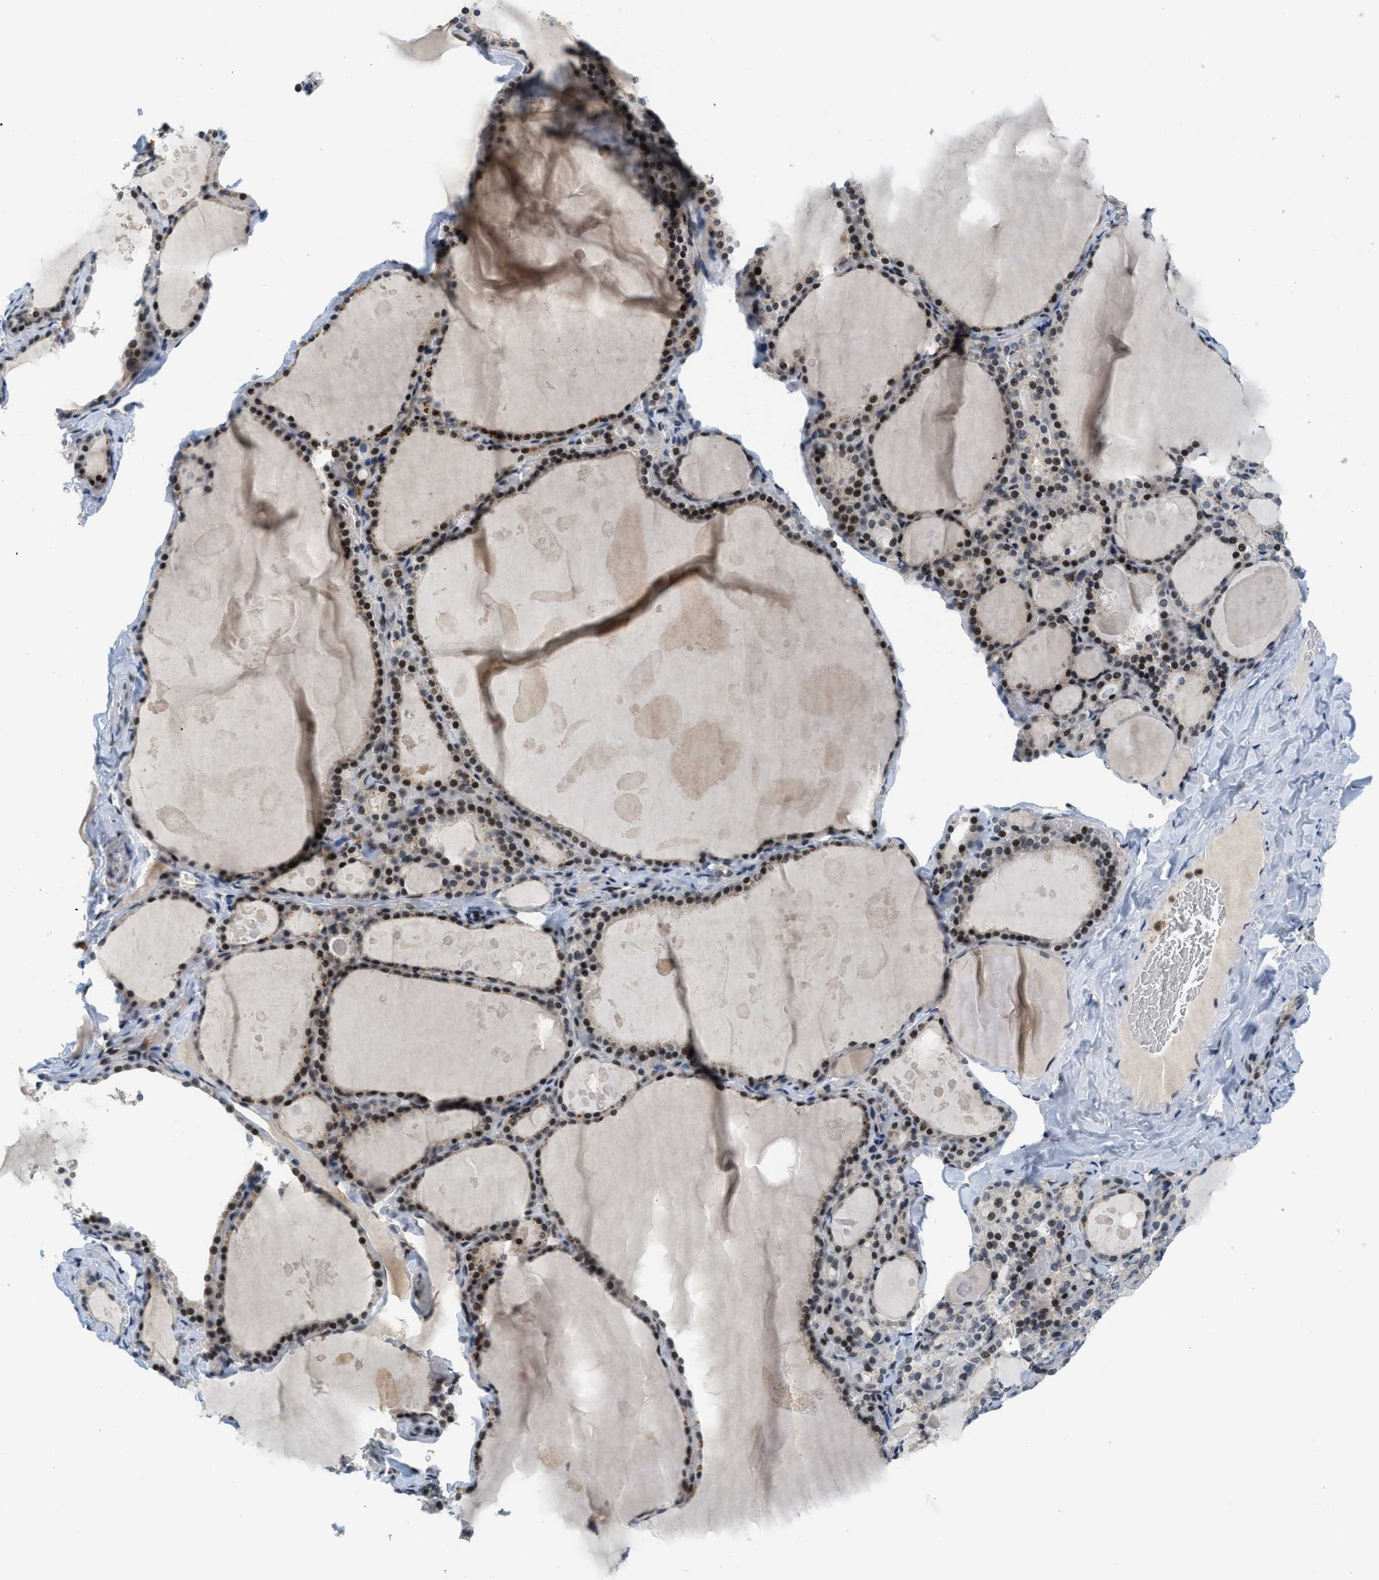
{"staining": {"intensity": "strong", "quantity": ">75%", "location": "nuclear"}, "tissue": "thyroid gland", "cell_type": "Glandular cells", "image_type": "normal", "snomed": [{"axis": "morphology", "description": "Normal tissue, NOS"}, {"axis": "topography", "description": "Thyroid gland"}], "caption": "An IHC micrograph of normal tissue is shown. Protein staining in brown labels strong nuclear positivity in thyroid gland within glandular cells.", "gene": "ING1", "patient": {"sex": "male", "age": 56}}